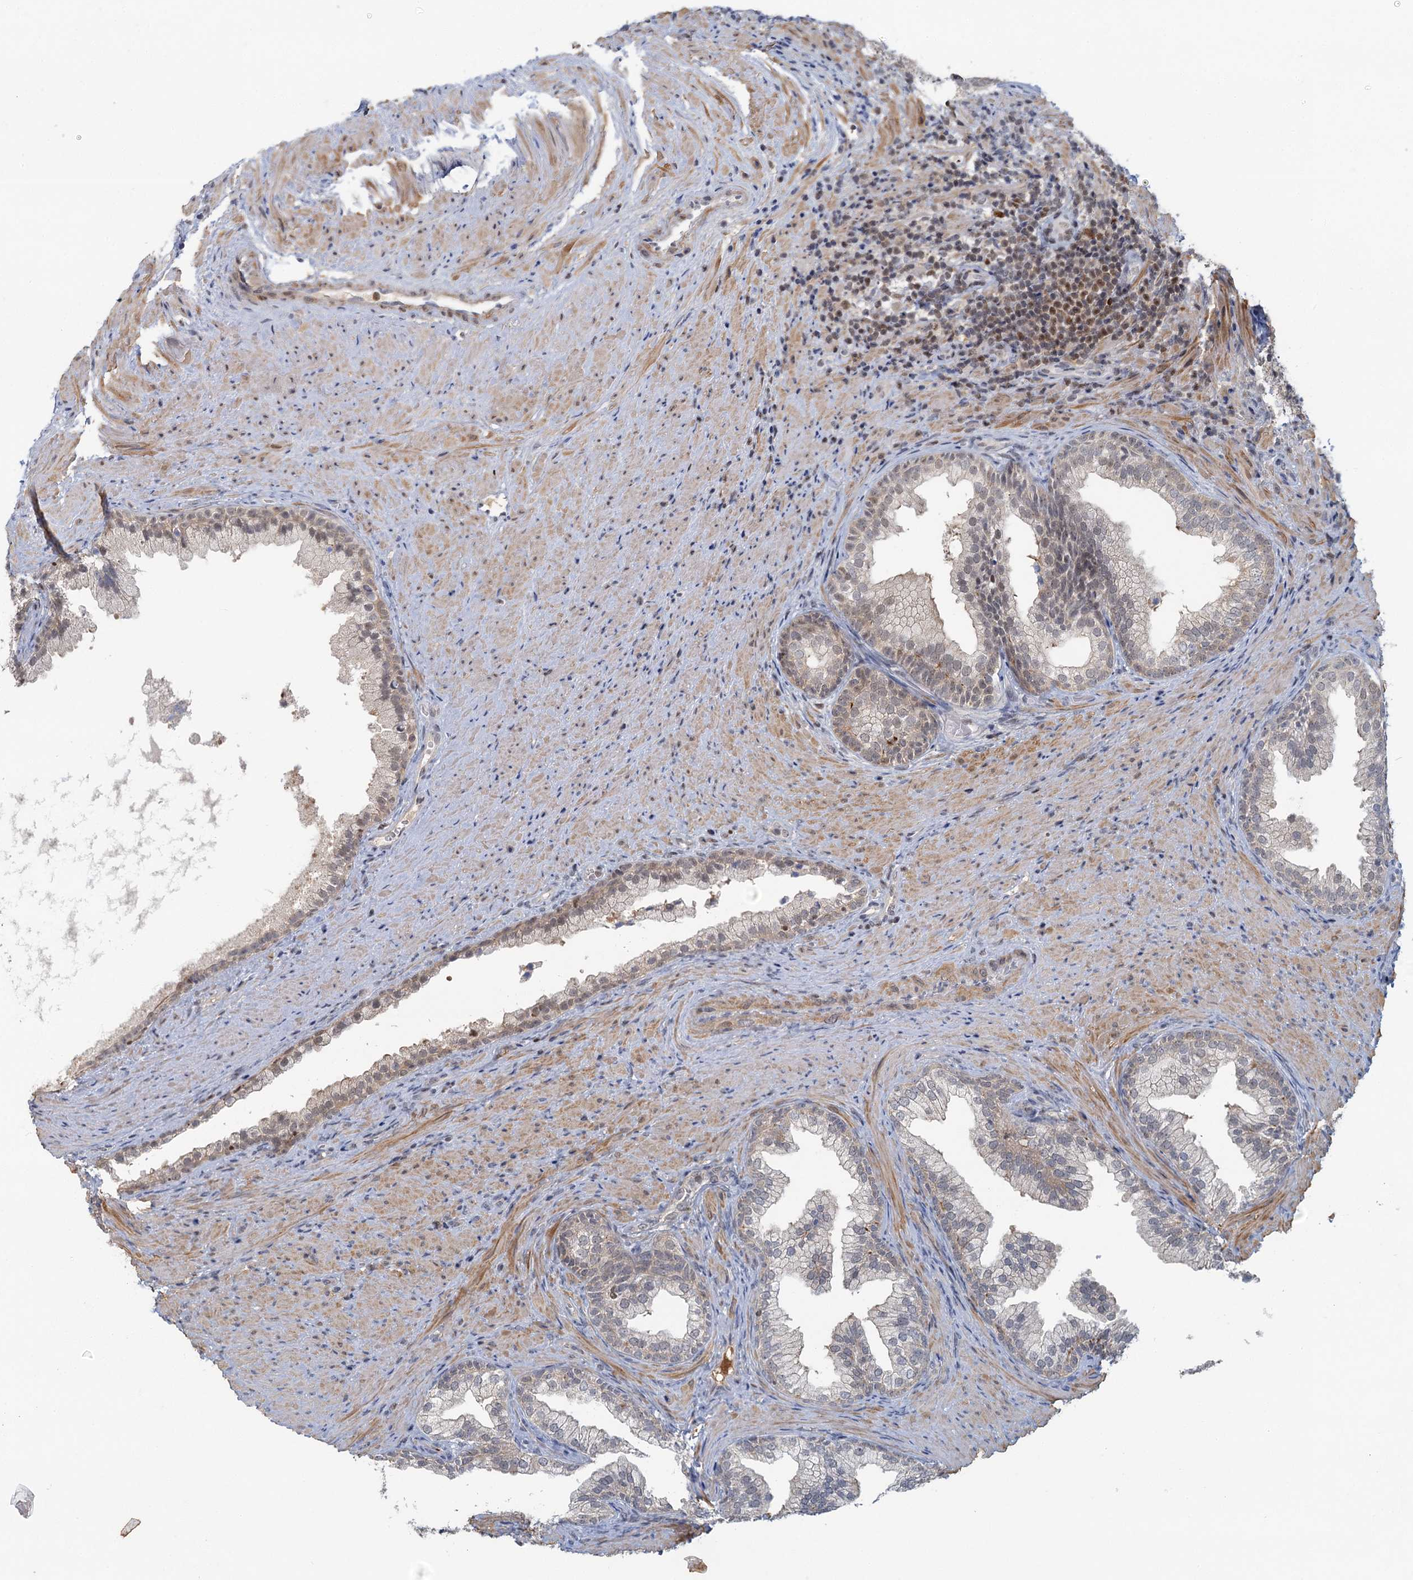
{"staining": {"intensity": "weak", "quantity": "<25%", "location": "cytoplasmic/membranous,nuclear"}, "tissue": "prostate", "cell_type": "Glandular cells", "image_type": "normal", "snomed": [{"axis": "morphology", "description": "Normal tissue, NOS"}, {"axis": "topography", "description": "Prostate"}], "caption": "Photomicrograph shows no significant protein expression in glandular cells of benign prostate.", "gene": "GPATCH11", "patient": {"sex": "male", "age": 76}}